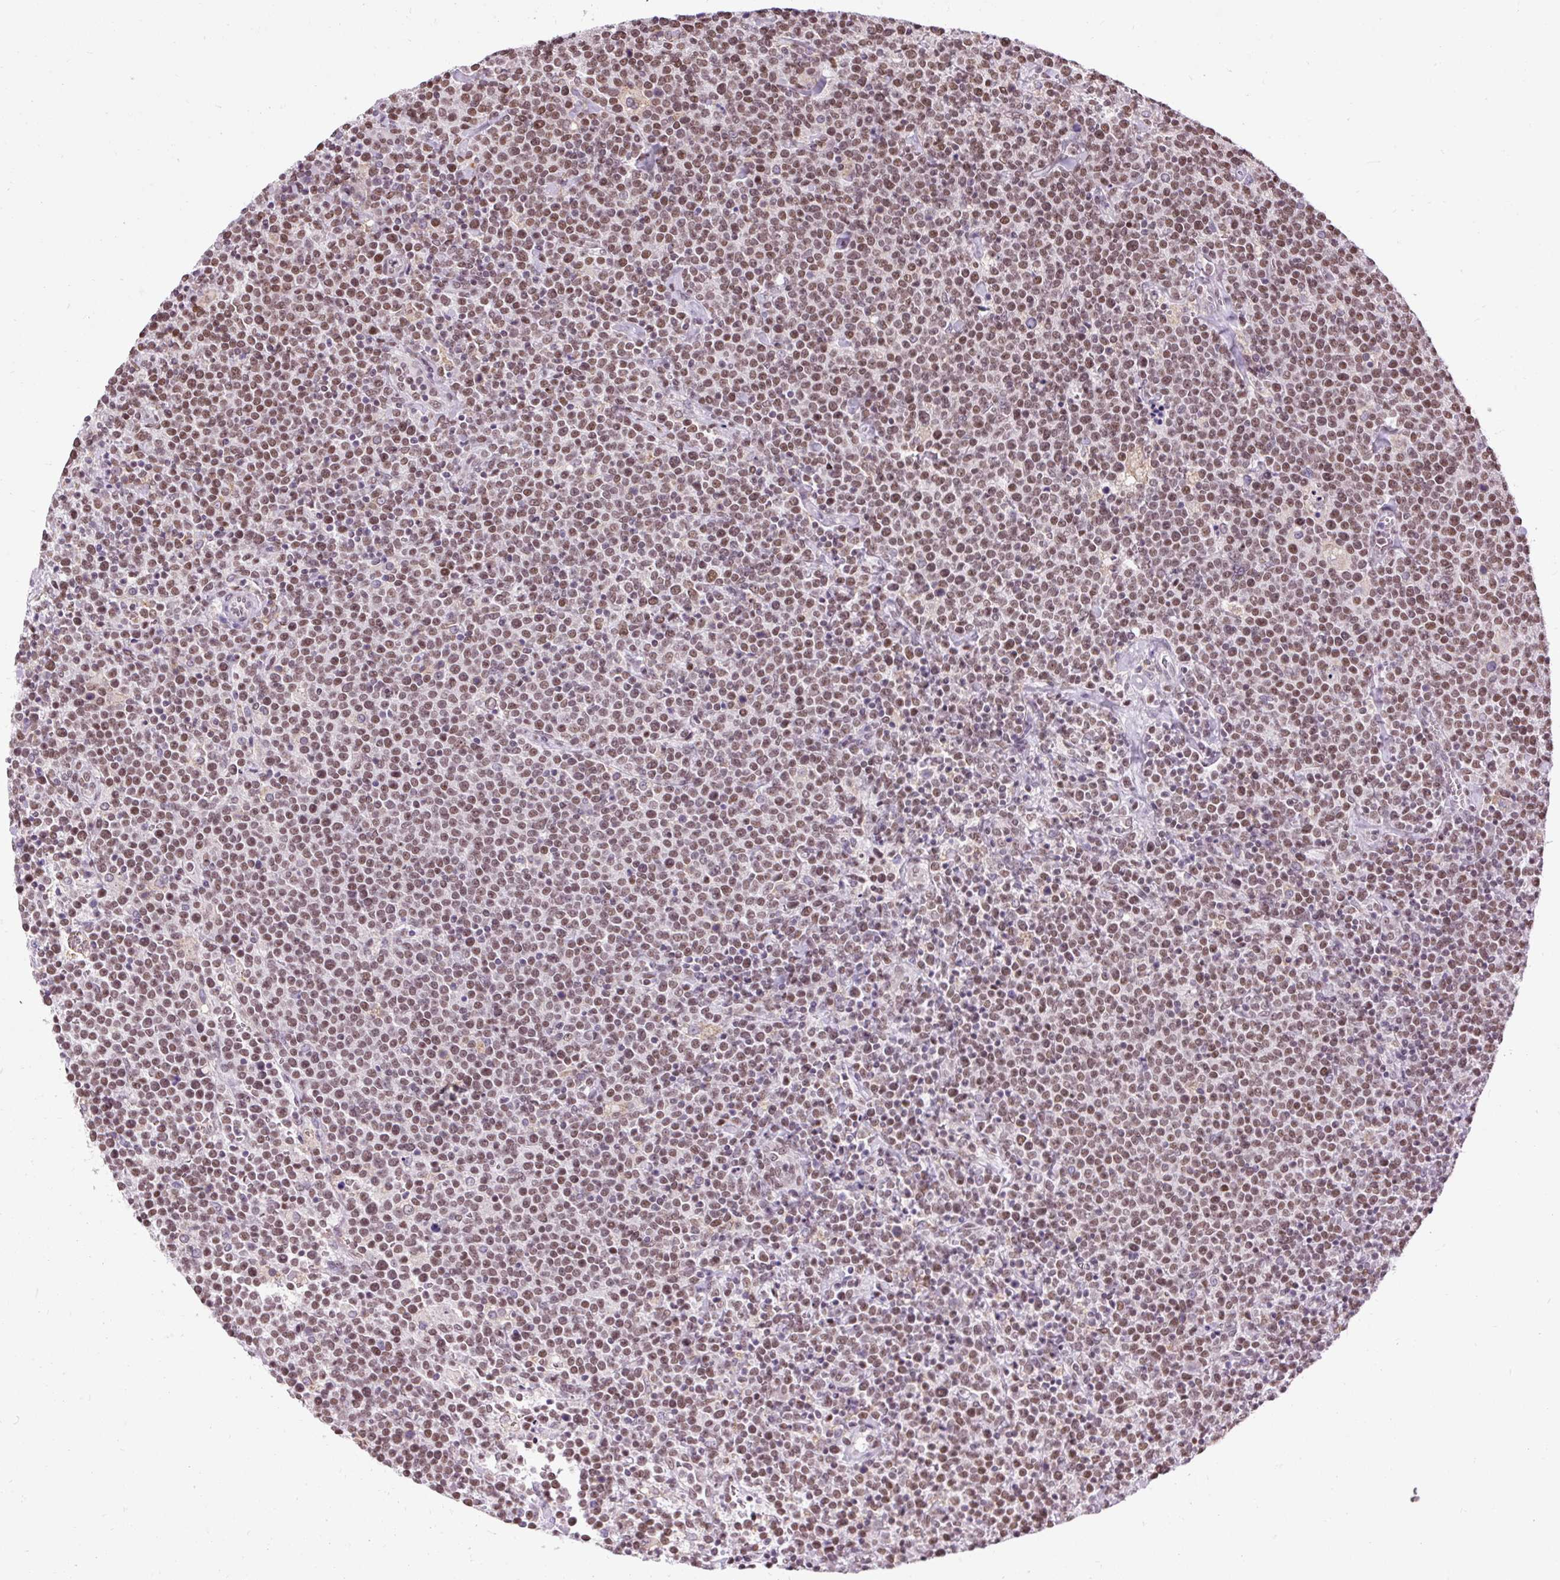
{"staining": {"intensity": "moderate", "quantity": ">75%", "location": "nuclear"}, "tissue": "lymphoma", "cell_type": "Tumor cells", "image_type": "cancer", "snomed": [{"axis": "morphology", "description": "Malignant lymphoma, non-Hodgkin's type, High grade"}, {"axis": "topography", "description": "Lymph node"}], "caption": "Tumor cells reveal moderate nuclear positivity in approximately >75% of cells in lymphoma. Nuclei are stained in blue.", "gene": "ZNF672", "patient": {"sex": "male", "age": 61}}